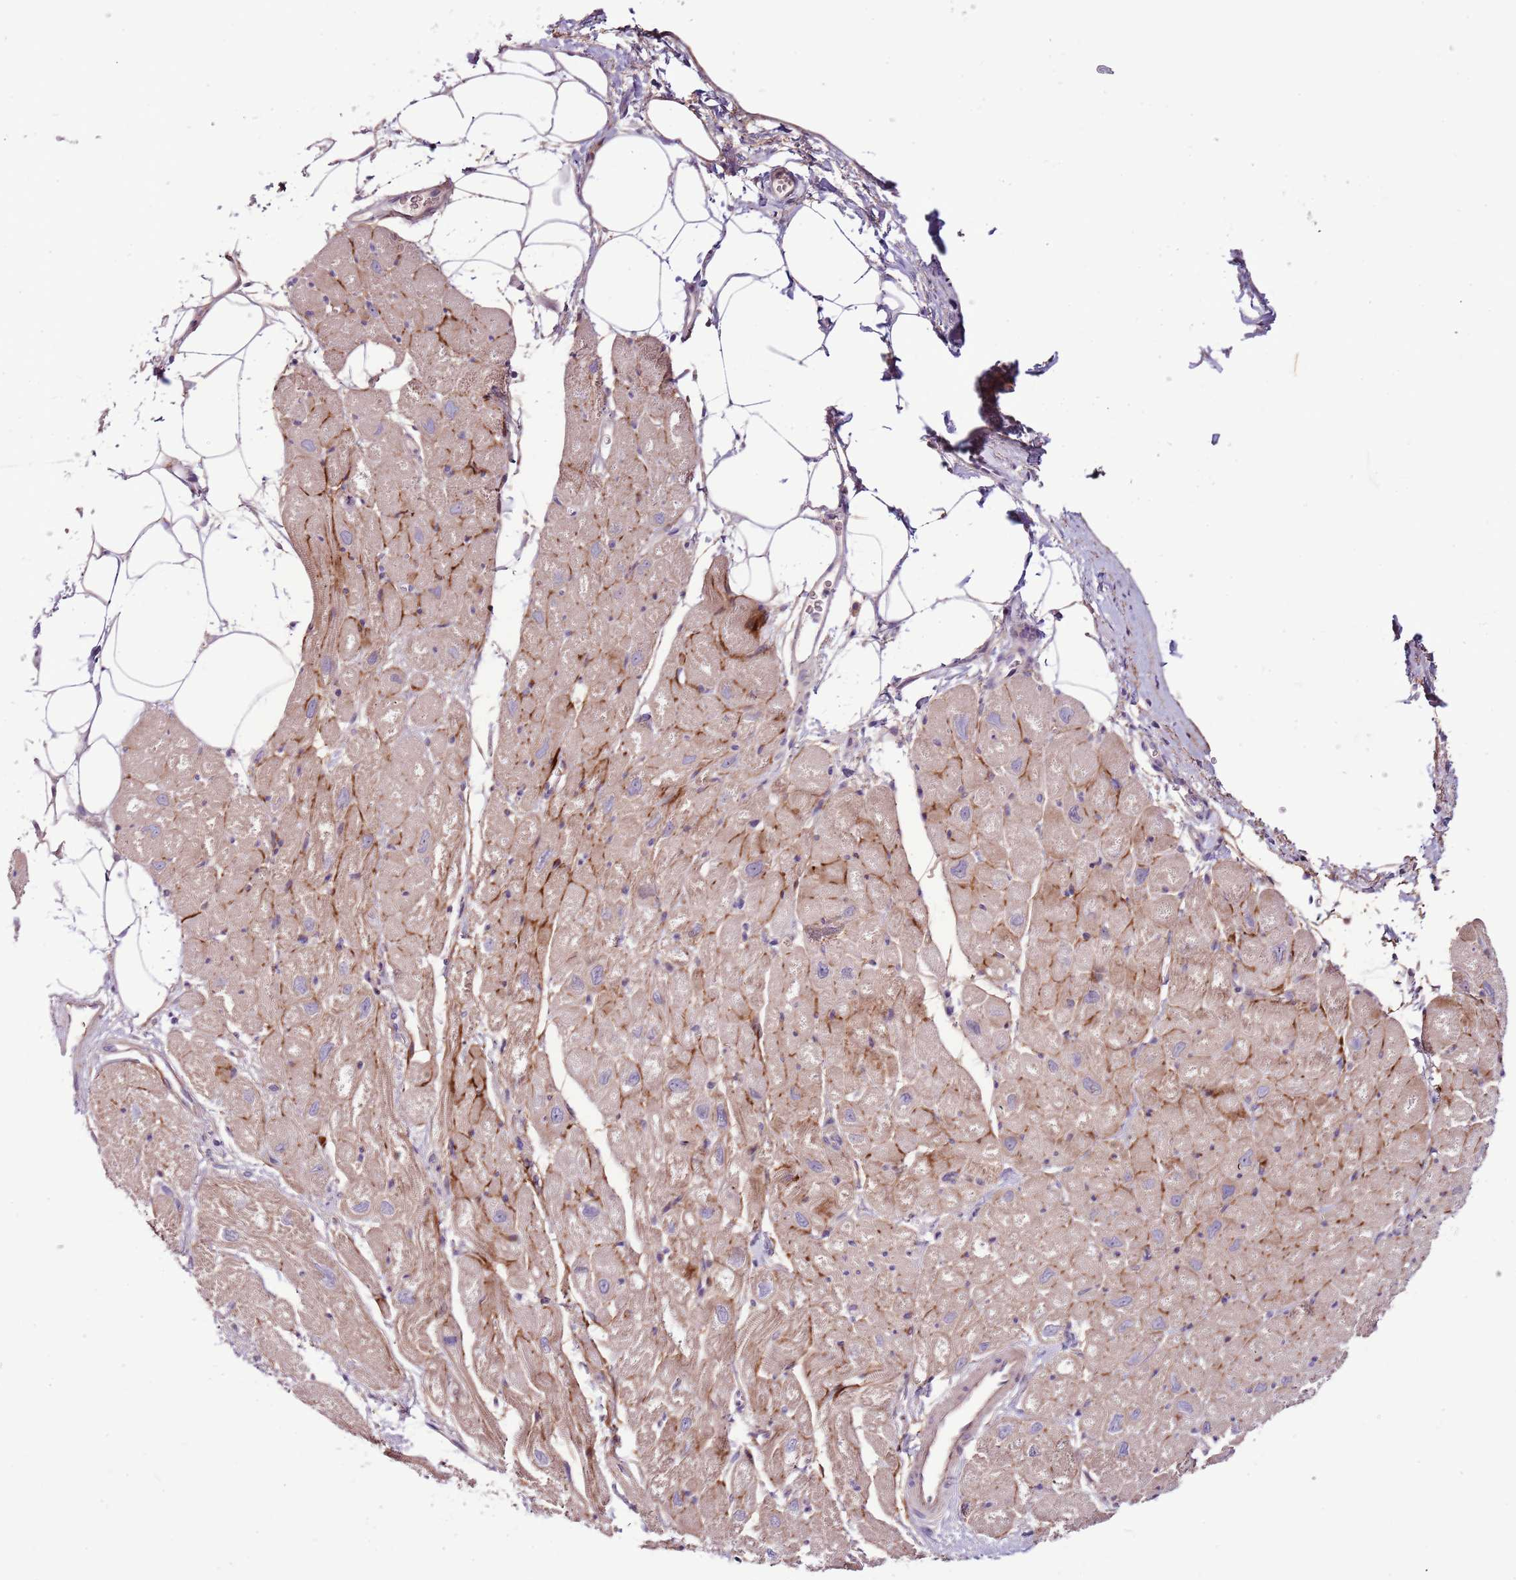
{"staining": {"intensity": "moderate", "quantity": "25%-75%", "location": "cytoplasmic/membranous"}, "tissue": "heart muscle", "cell_type": "Cardiomyocytes", "image_type": "normal", "snomed": [{"axis": "morphology", "description": "Normal tissue, NOS"}, {"axis": "topography", "description": "Heart"}], "caption": "Brown immunohistochemical staining in unremarkable heart muscle exhibits moderate cytoplasmic/membranous staining in approximately 25%-75% of cardiomyocytes. (brown staining indicates protein expression, while blue staining denotes nuclei).", "gene": "NKX2", "patient": {"sex": "male", "age": 50}}